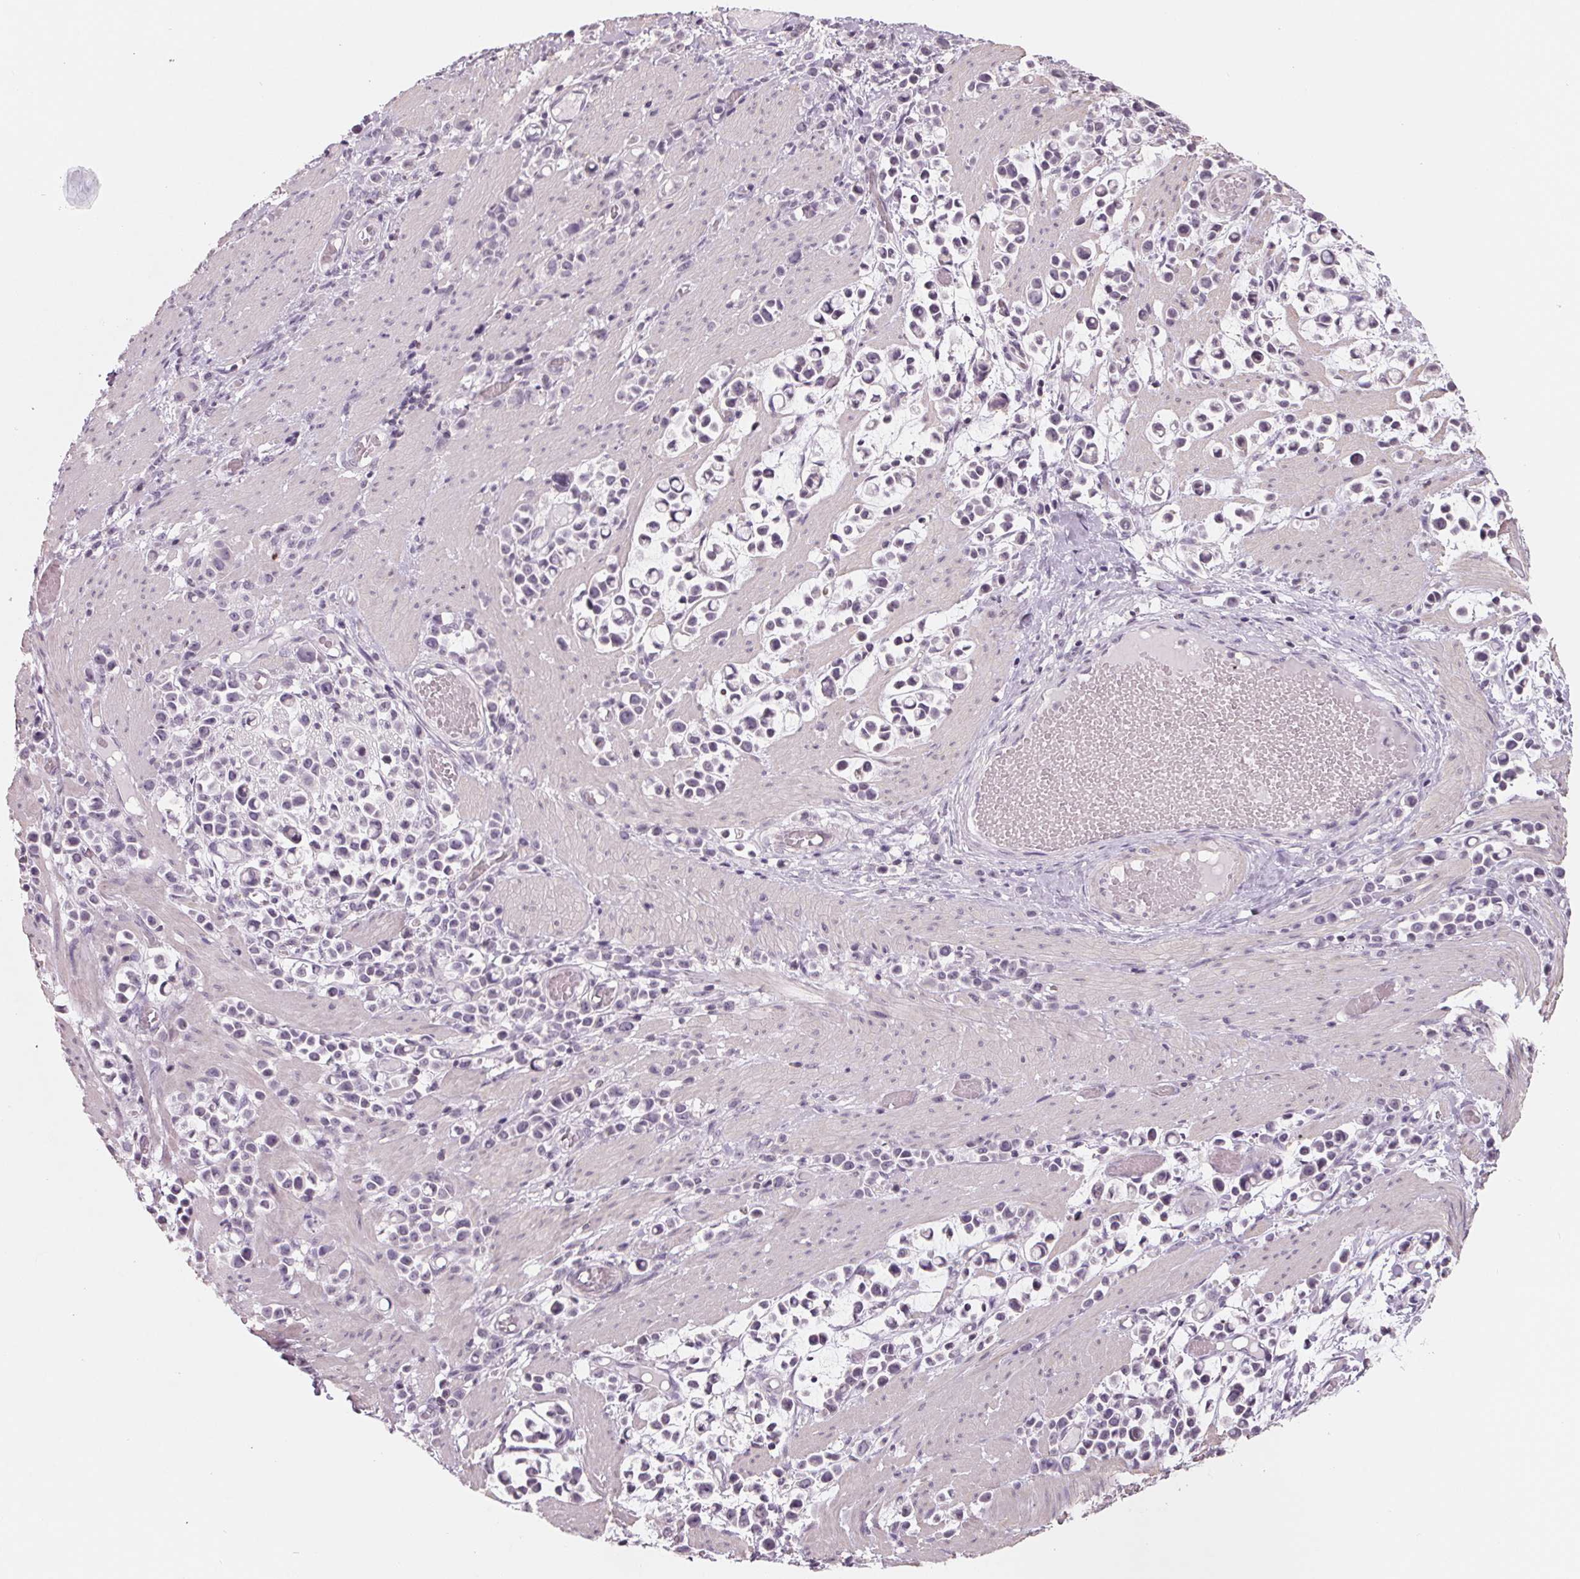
{"staining": {"intensity": "negative", "quantity": "none", "location": "none"}, "tissue": "stomach cancer", "cell_type": "Tumor cells", "image_type": "cancer", "snomed": [{"axis": "morphology", "description": "Adenocarcinoma, NOS"}, {"axis": "topography", "description": "Stomach"}], "caption": "Protein analysis of stomach cancer (adenocarcinoma) exhibits no significant staining in tumor cells. (DAB immunohistochemistry (IHC) visualized using brightfield microscopy, high magnification).", "gene": "FTCD", "patient": {"sex": "male", "age": 82}}